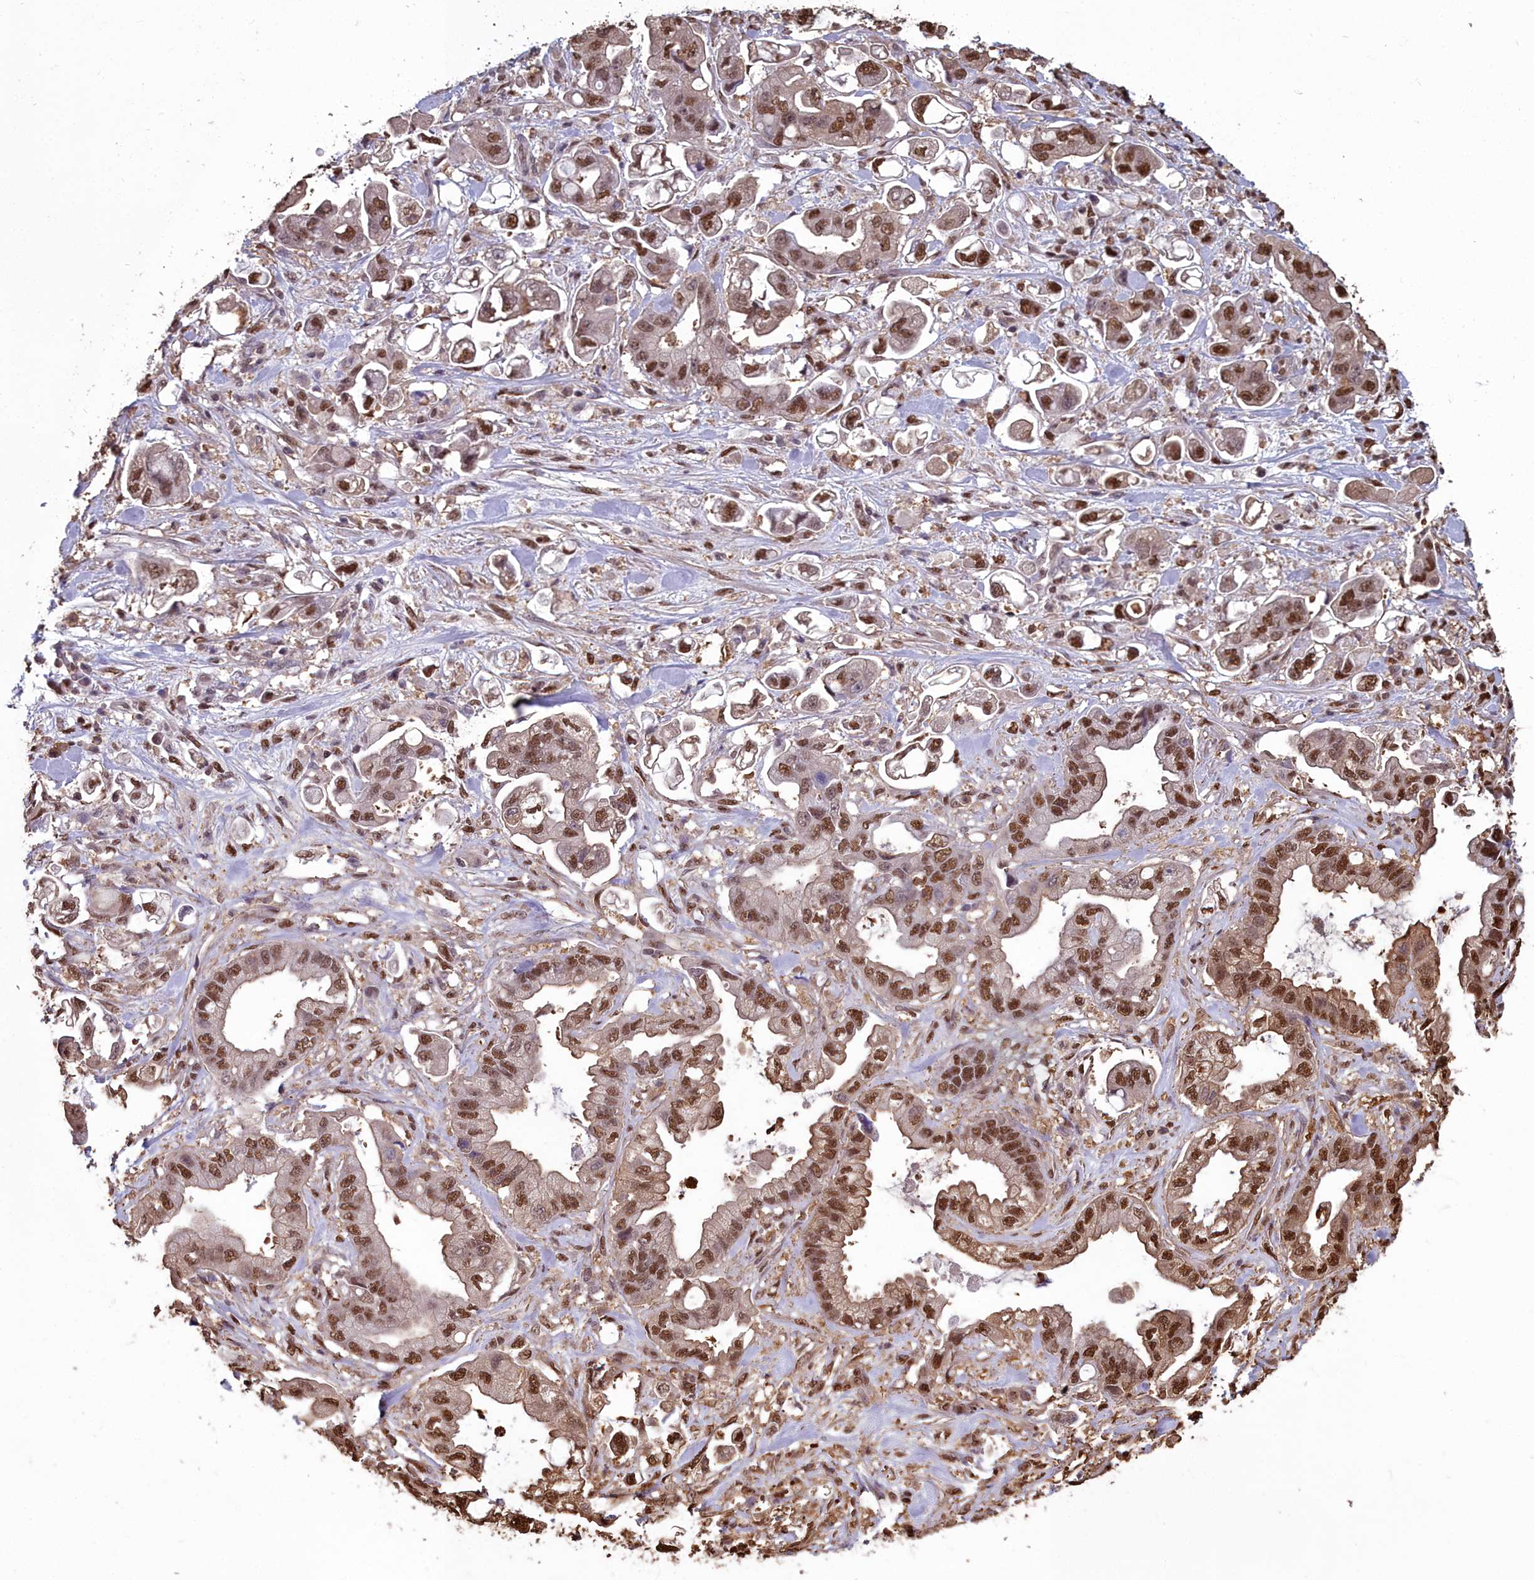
{"staining": {"intensity": "moderate", "quantity": ">75%", "location": "cytoplasmic/membranous,nuclear"}, "tissue": "stomach cancer", "cell_type": "Tumor cells", "image_type": "cancer", "snomed": [{"axis": "morphology", "description": "Adenocarcinoma, NOS"}, {"axis": "topography", "description": "Stomach"}], "caption": "Brown immunohistochemical staining in human stomach adenocarcinoma displays moderate cytoplasmic/membranous and nuclear staining in about >75% of tumor cells. (brown staining indicates protein expression, while blue staining denotes nuclei).", "gene": "GAPDH", "patient": {"sex": "male", "age": 62}}